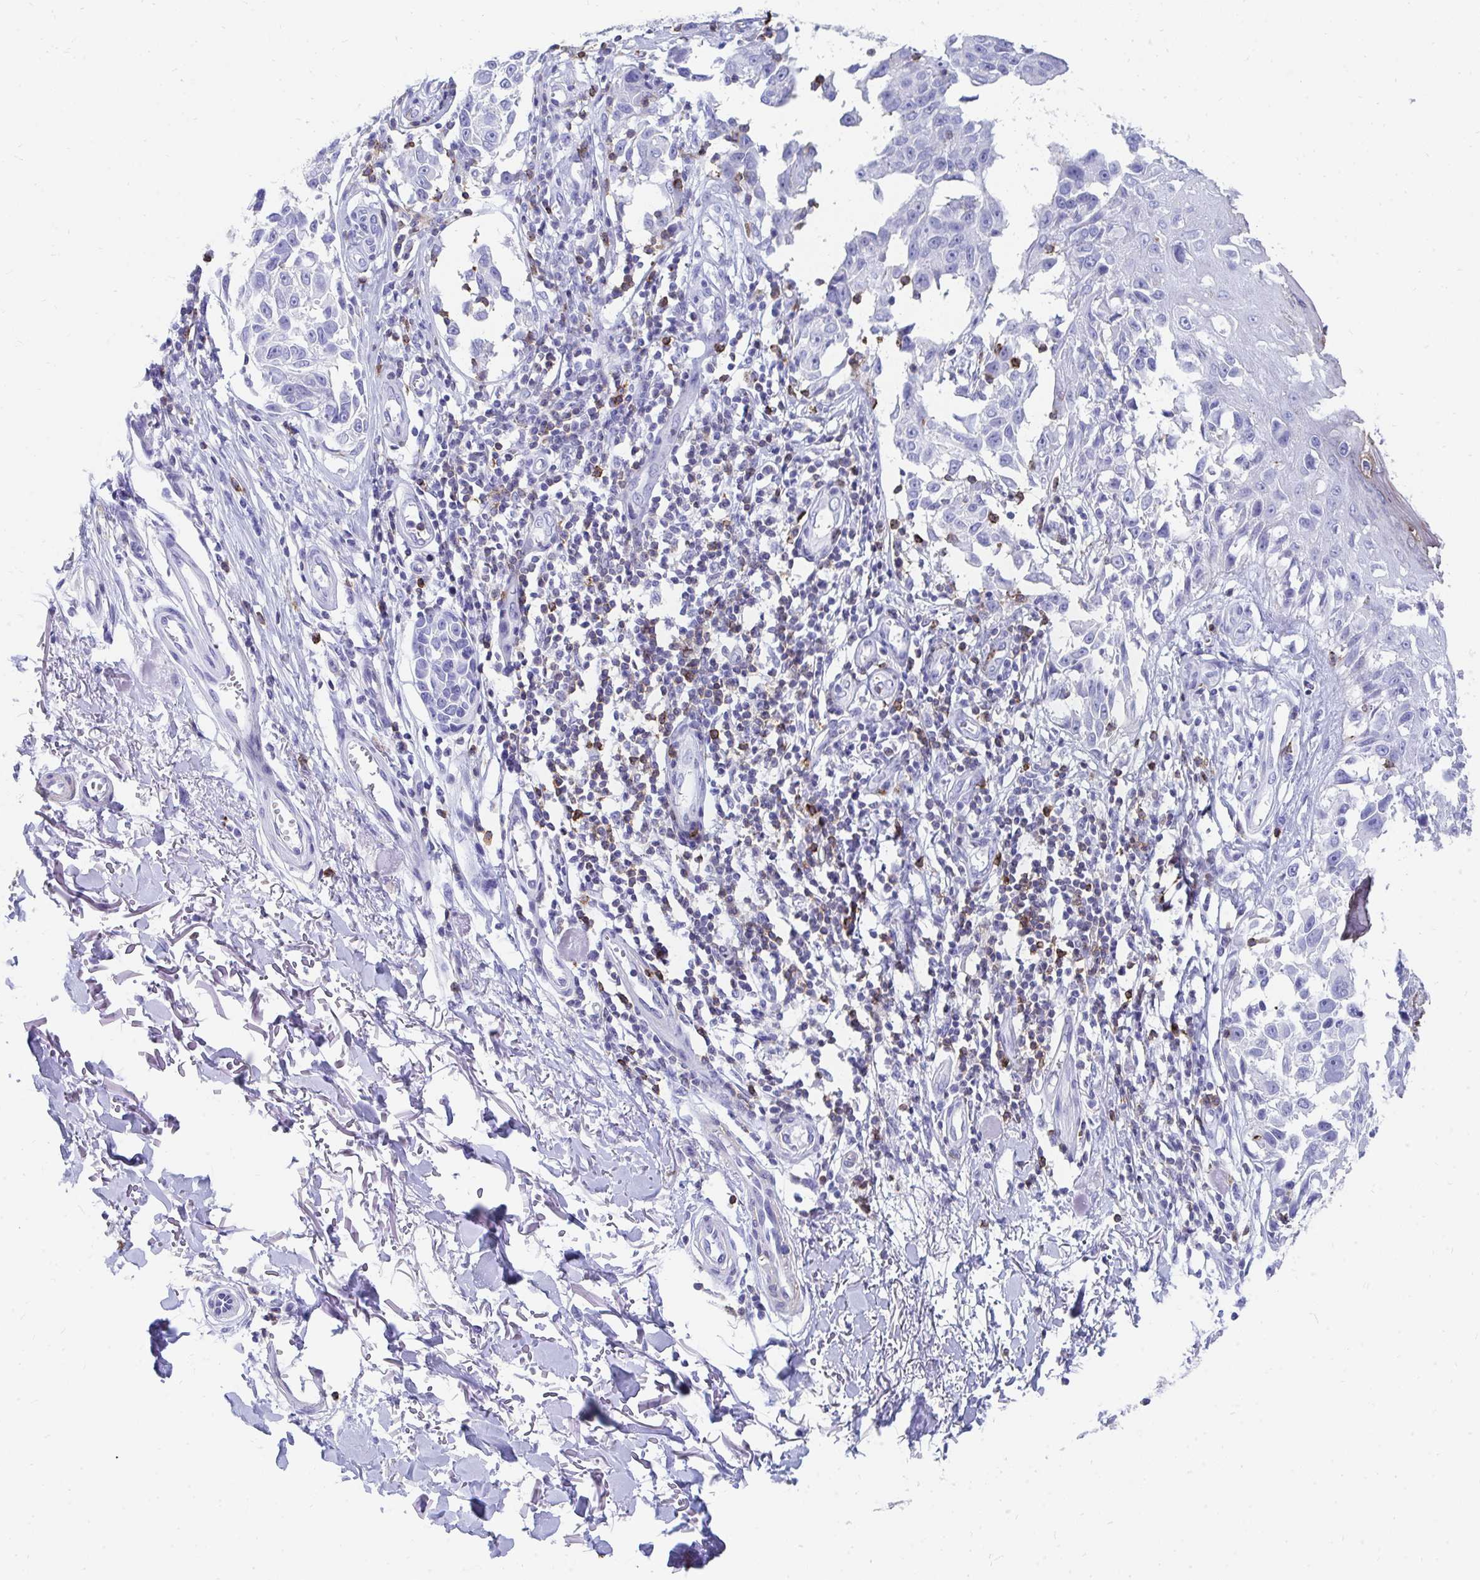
{"staining": {"intensity": "negative", "quantity": "none", "location": "none"}, "tissue": "melanoma", "cell_type": "Tumor cells", "image_type": "cancer", "snomed": [{"axis": "morphology", "description": "Malignant melanoma, NOS"}, {"axis": "topography", "description": "Skin"}], "caption": "The image displays no significant staining in tumor cells of malignant melanoma.", "gene": "CD7", "patient": {"sex": "male", "age": 73}}